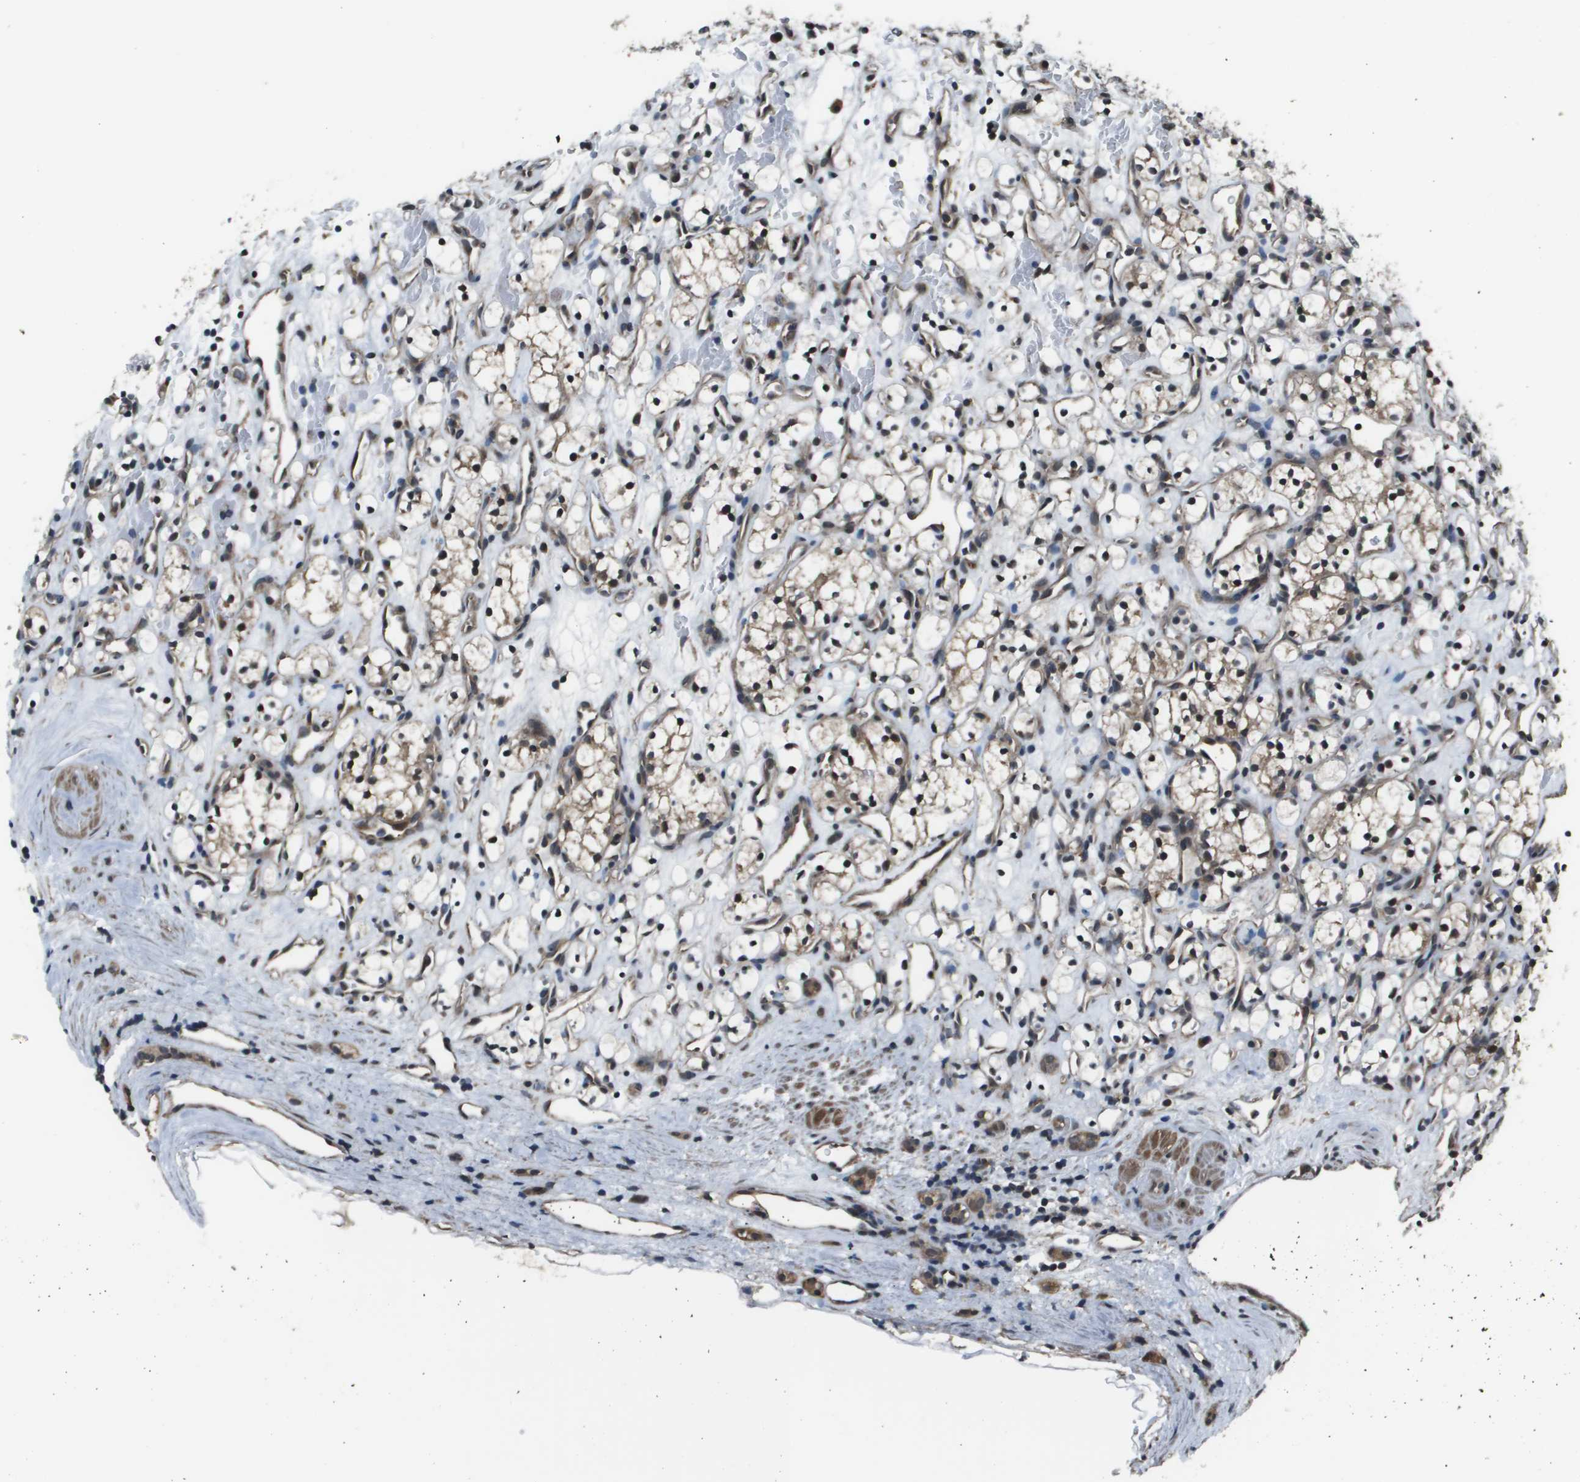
{"staining": {"intensity": "strong", "quantity": ">75%", "location": "cytoplasmic/membranous,nuclear"}, "tissue": "renal cancer", "cell_type": "Tumor cells", "image_type": "cancer", "snomed": [{"axis": "morphology", "description": "Adenocarcinoma, NOS"}, {"axis": "topography", "description": "Kidney"}], "caption": "Renal cancer tissue displays strong cytoplasmic/membranous and nuclear expression in about >75% of tumor cells, visualized by immunohistochemistry. (Brightfield microscopy of DAB IHC at high magnification).", "gene": "PPFIA1", "patient": {"sex": "female", "age": 60}}